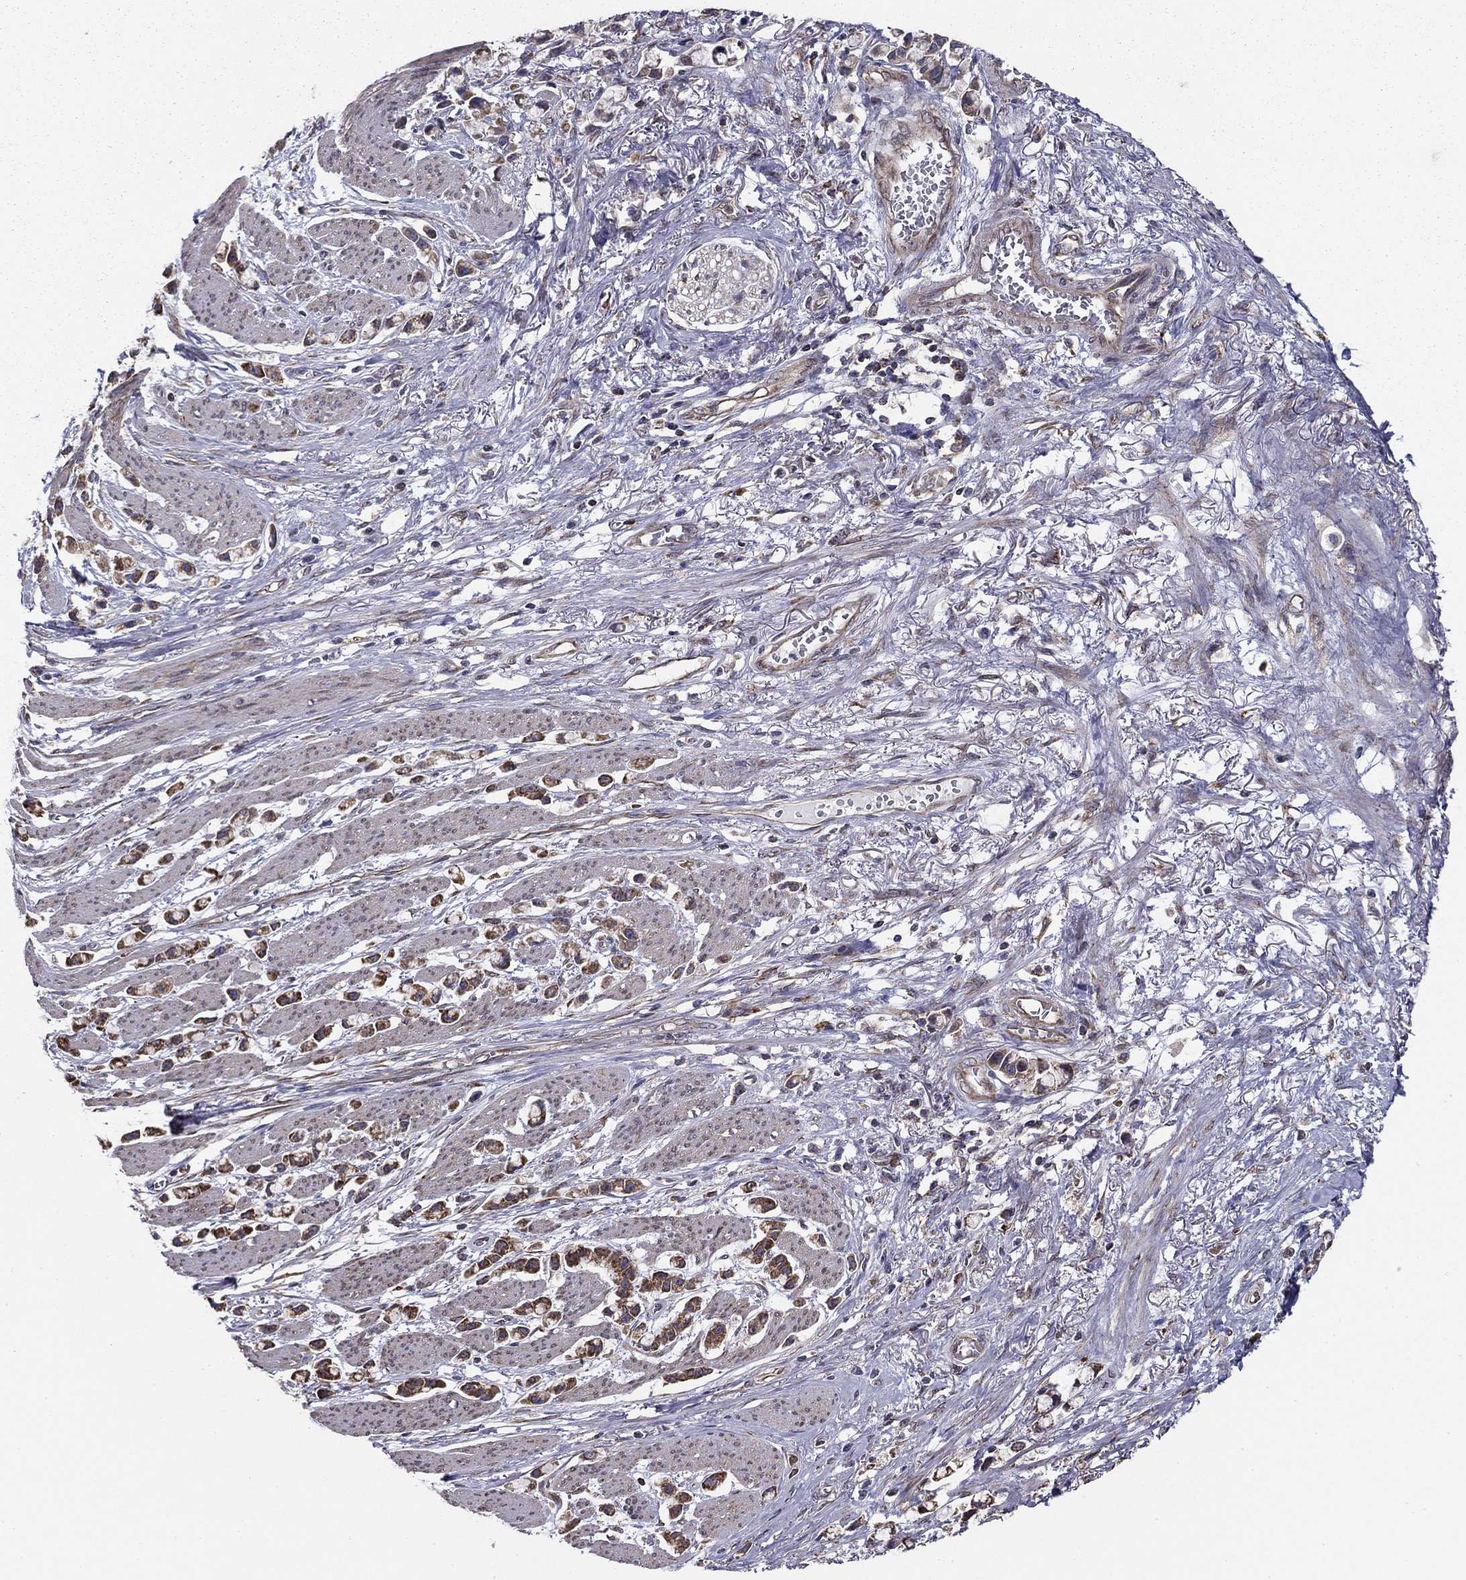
{"staining": {"intensity": "strong", "quantity": "25%-75%", "location": "cytoplasmic/membranous"}, "tissue": "stomach cancer", "cell_type": "Tumor cells", "image_type": "cancer", "snomed": [{"axis": "morphology", "description": "Adenocarcinoma, NOS"}, {"axis": "topography", "description": "Stomach"}], "caption": "Adenocarcinoma (stomach) stained for a protein (brown) reveals strong cytoplasmic/membranous positive expression in approximately 25%-75% of tumor cells.", "gene": "NKIRAS1", "patient": {"sex": "female", "age": 81}}